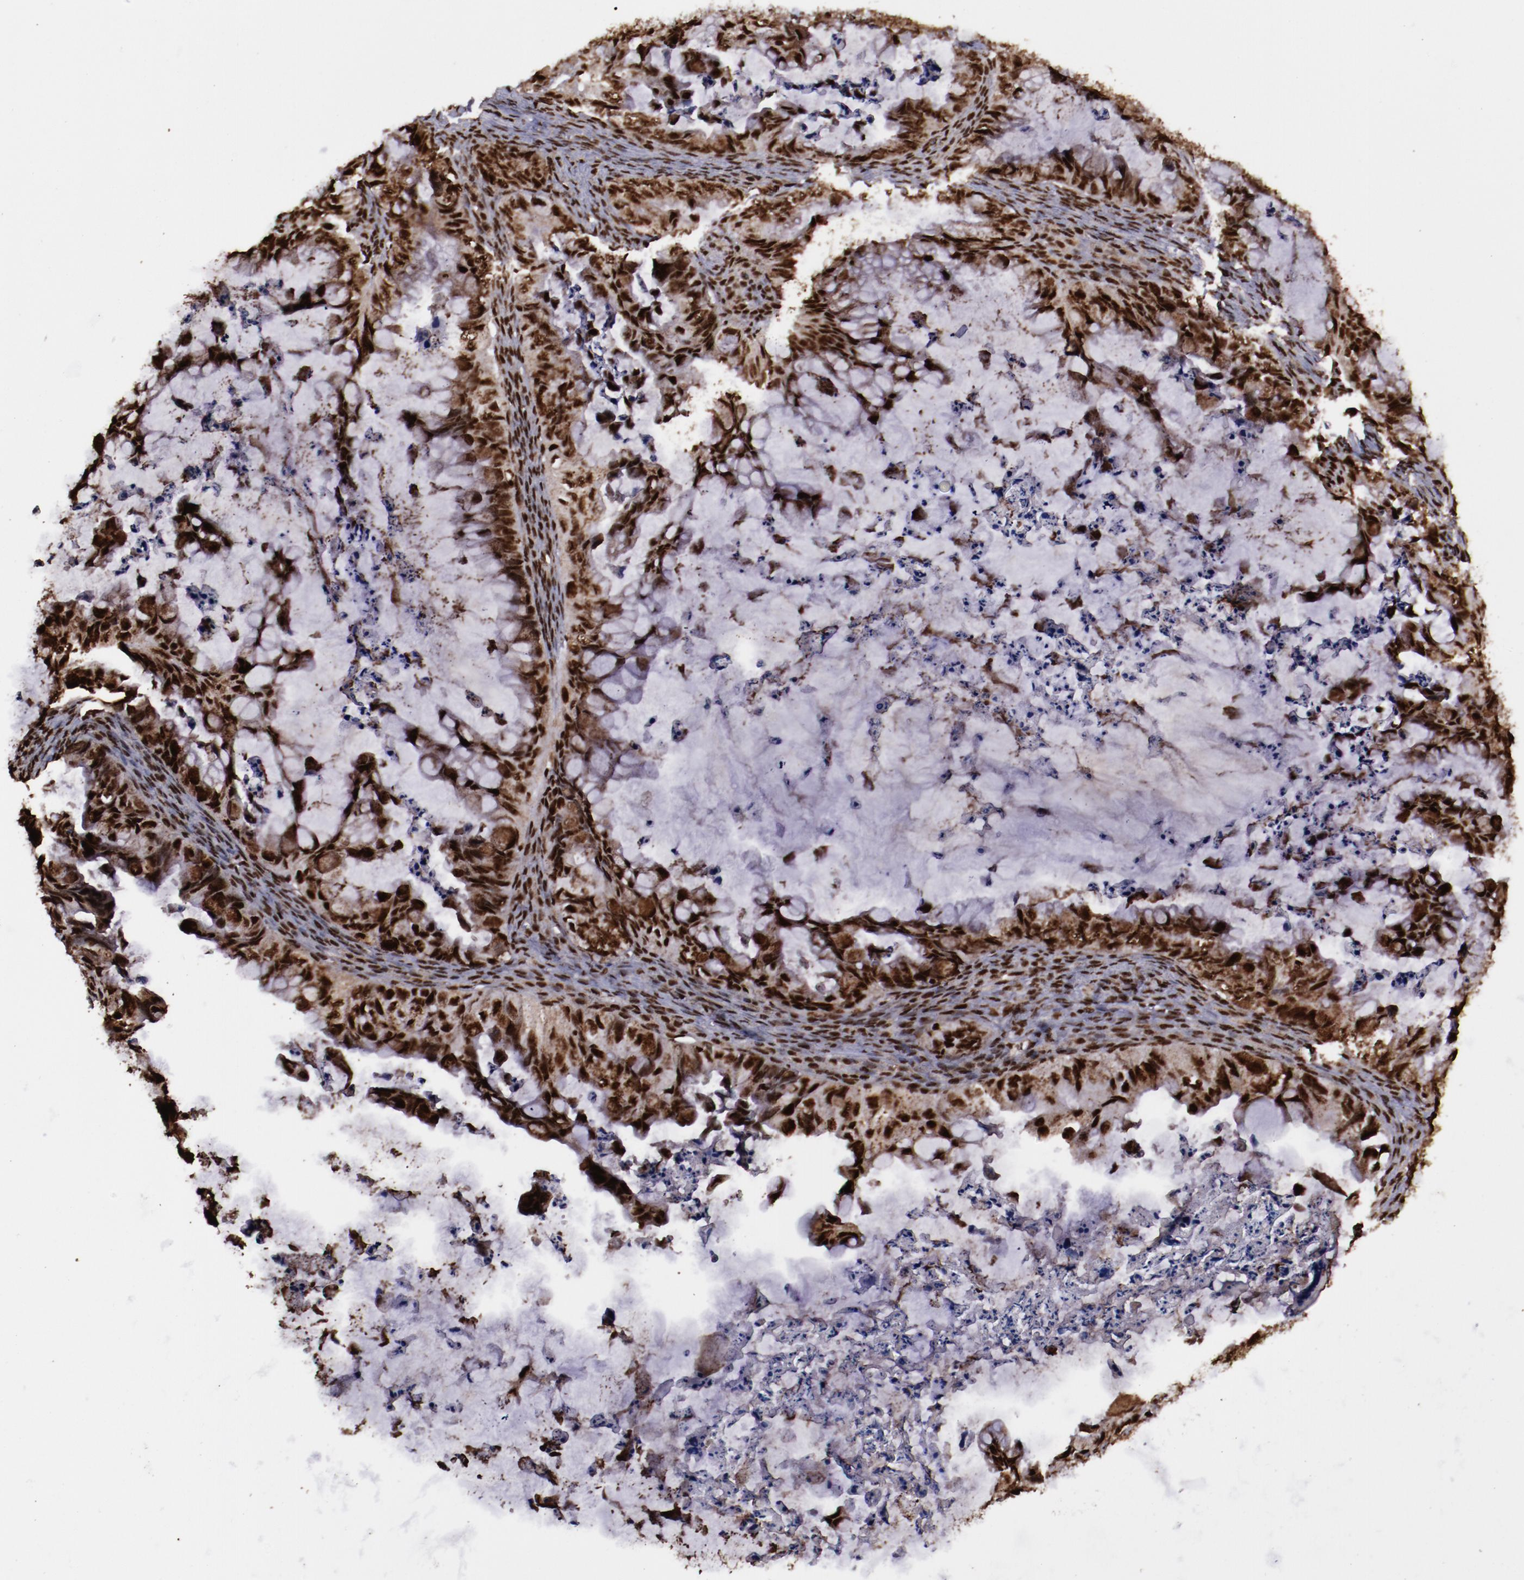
{"staining": {"intensity": "strong", "quantity": ">75%", "location": "nuclear"}, "tissue": "ovarian cancer", "cell_type": "Tumor cells", "image_type": "cancer", "snomed": [{"axis": "morphology", "description": "Cystadenocarcinoma, mucinous, NOS"}, {"axis": "topography", "description": "Ovary"}], "caption": "DAB immunohistochemical staining of human ovarian cancer (mucinous cystadenocarcinoma) exhibits strong nuclear protein expression in approximately >75% of tumor cells. The staining was performed using DAB (3,3'-diaminobenzidine) to visualize the protein expression in brown, while the nuclei were stained in blue with hematoxylin (Magnification: 20x).", "gene": "SNW1", "patient": {"sex": "female", "age": 36}}